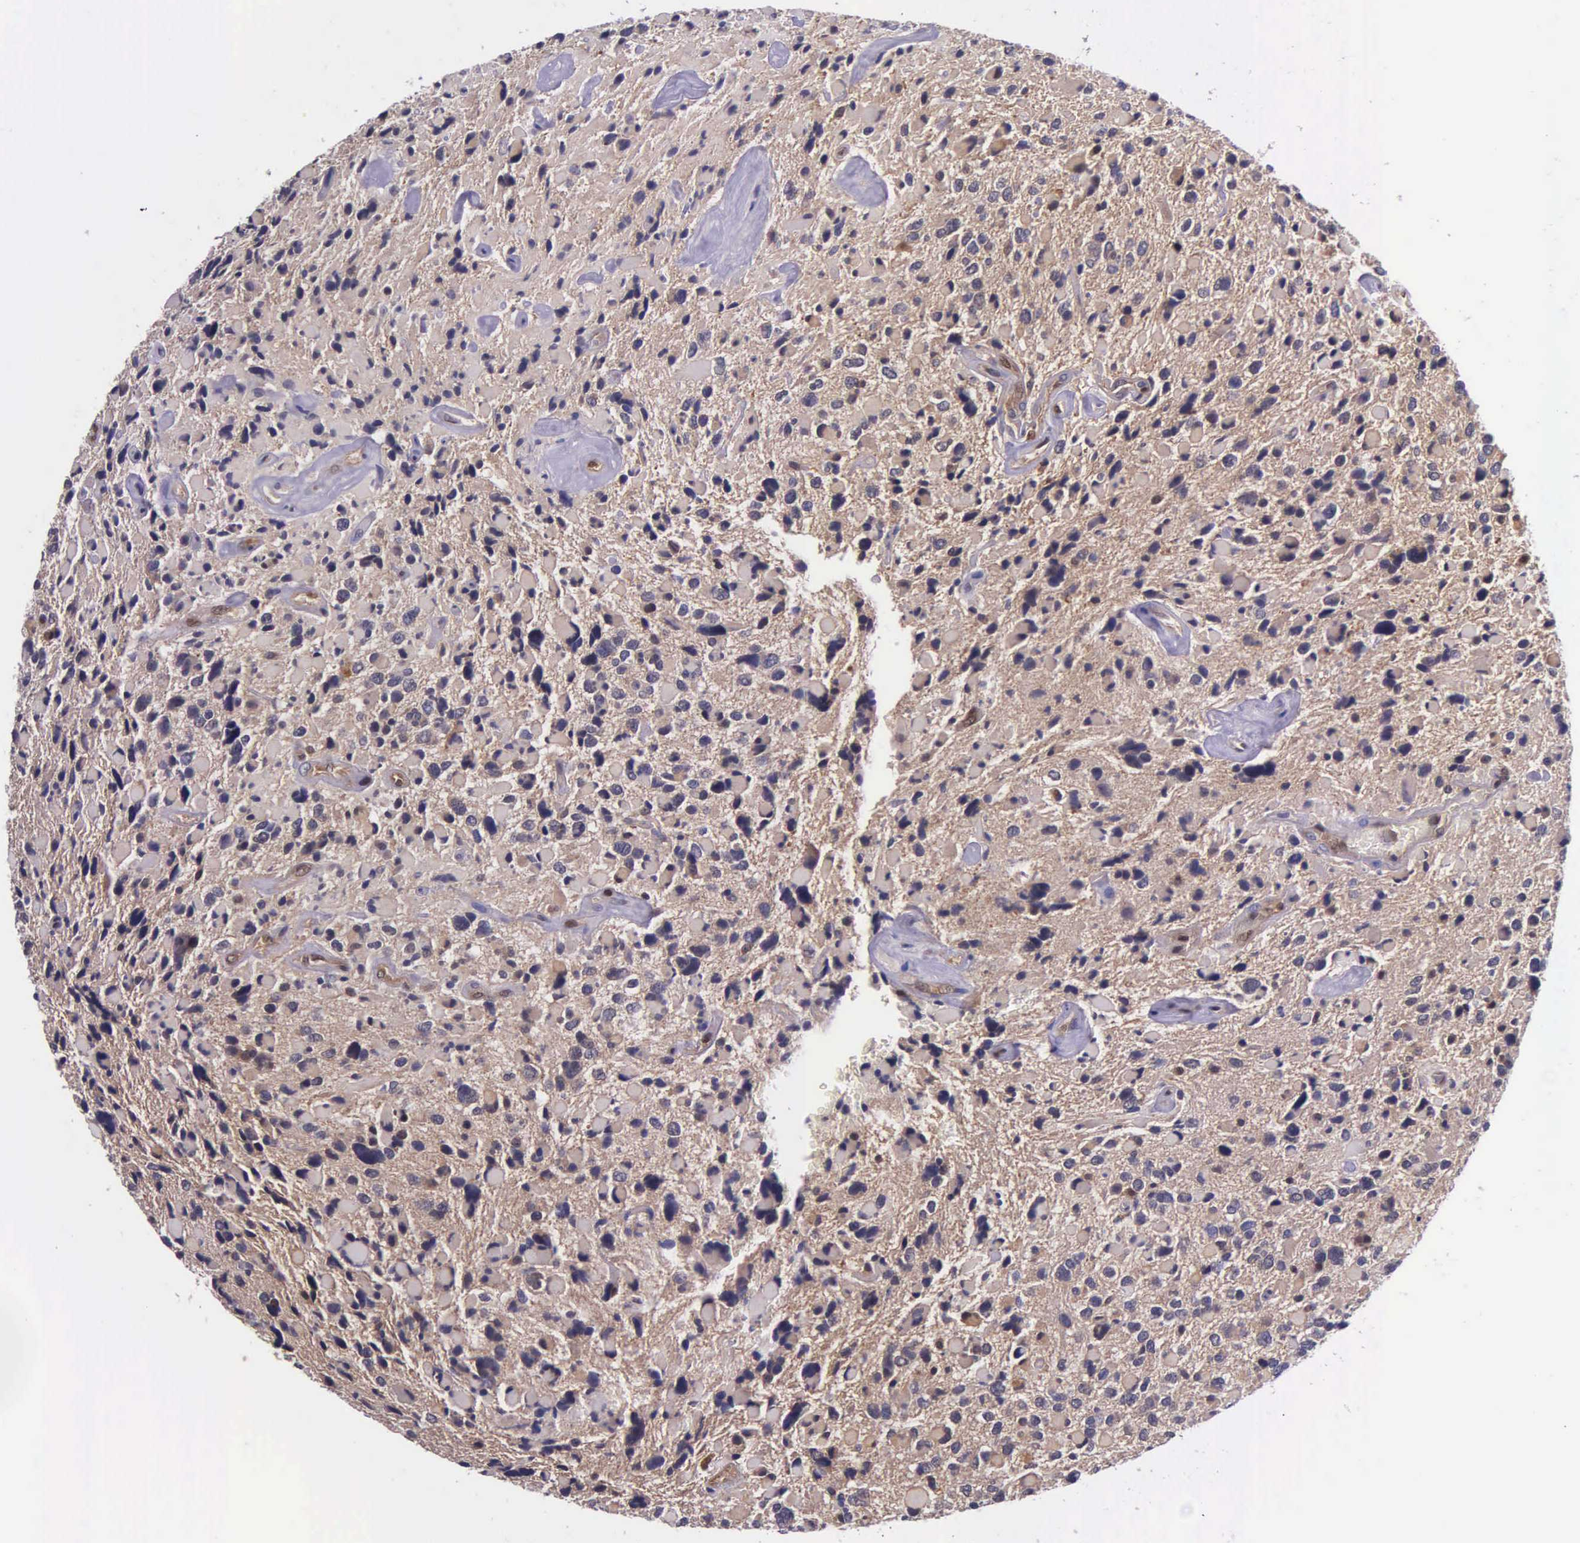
{"staining": {"intensity": "weak", "quantity": ">75%", "location": "cytoplasmic/membranous"}, "tissue": "glioma", "cell_type": "Tumor cells", "image_type": "cancer", "snomed": [{"axis": "morphology", "description": "Glioma, malignant, High grade"}, {"axis": "topography", "description": "Brain"}], "caption": "This image displays immunohistochemistry (IHC) staining of human glioma, with low weak cytoplasmic/membranous positivity in approximately >75% of tumor cells.", "gene": "GMPR2", "patient": {"sex": "female", "age": 37}}